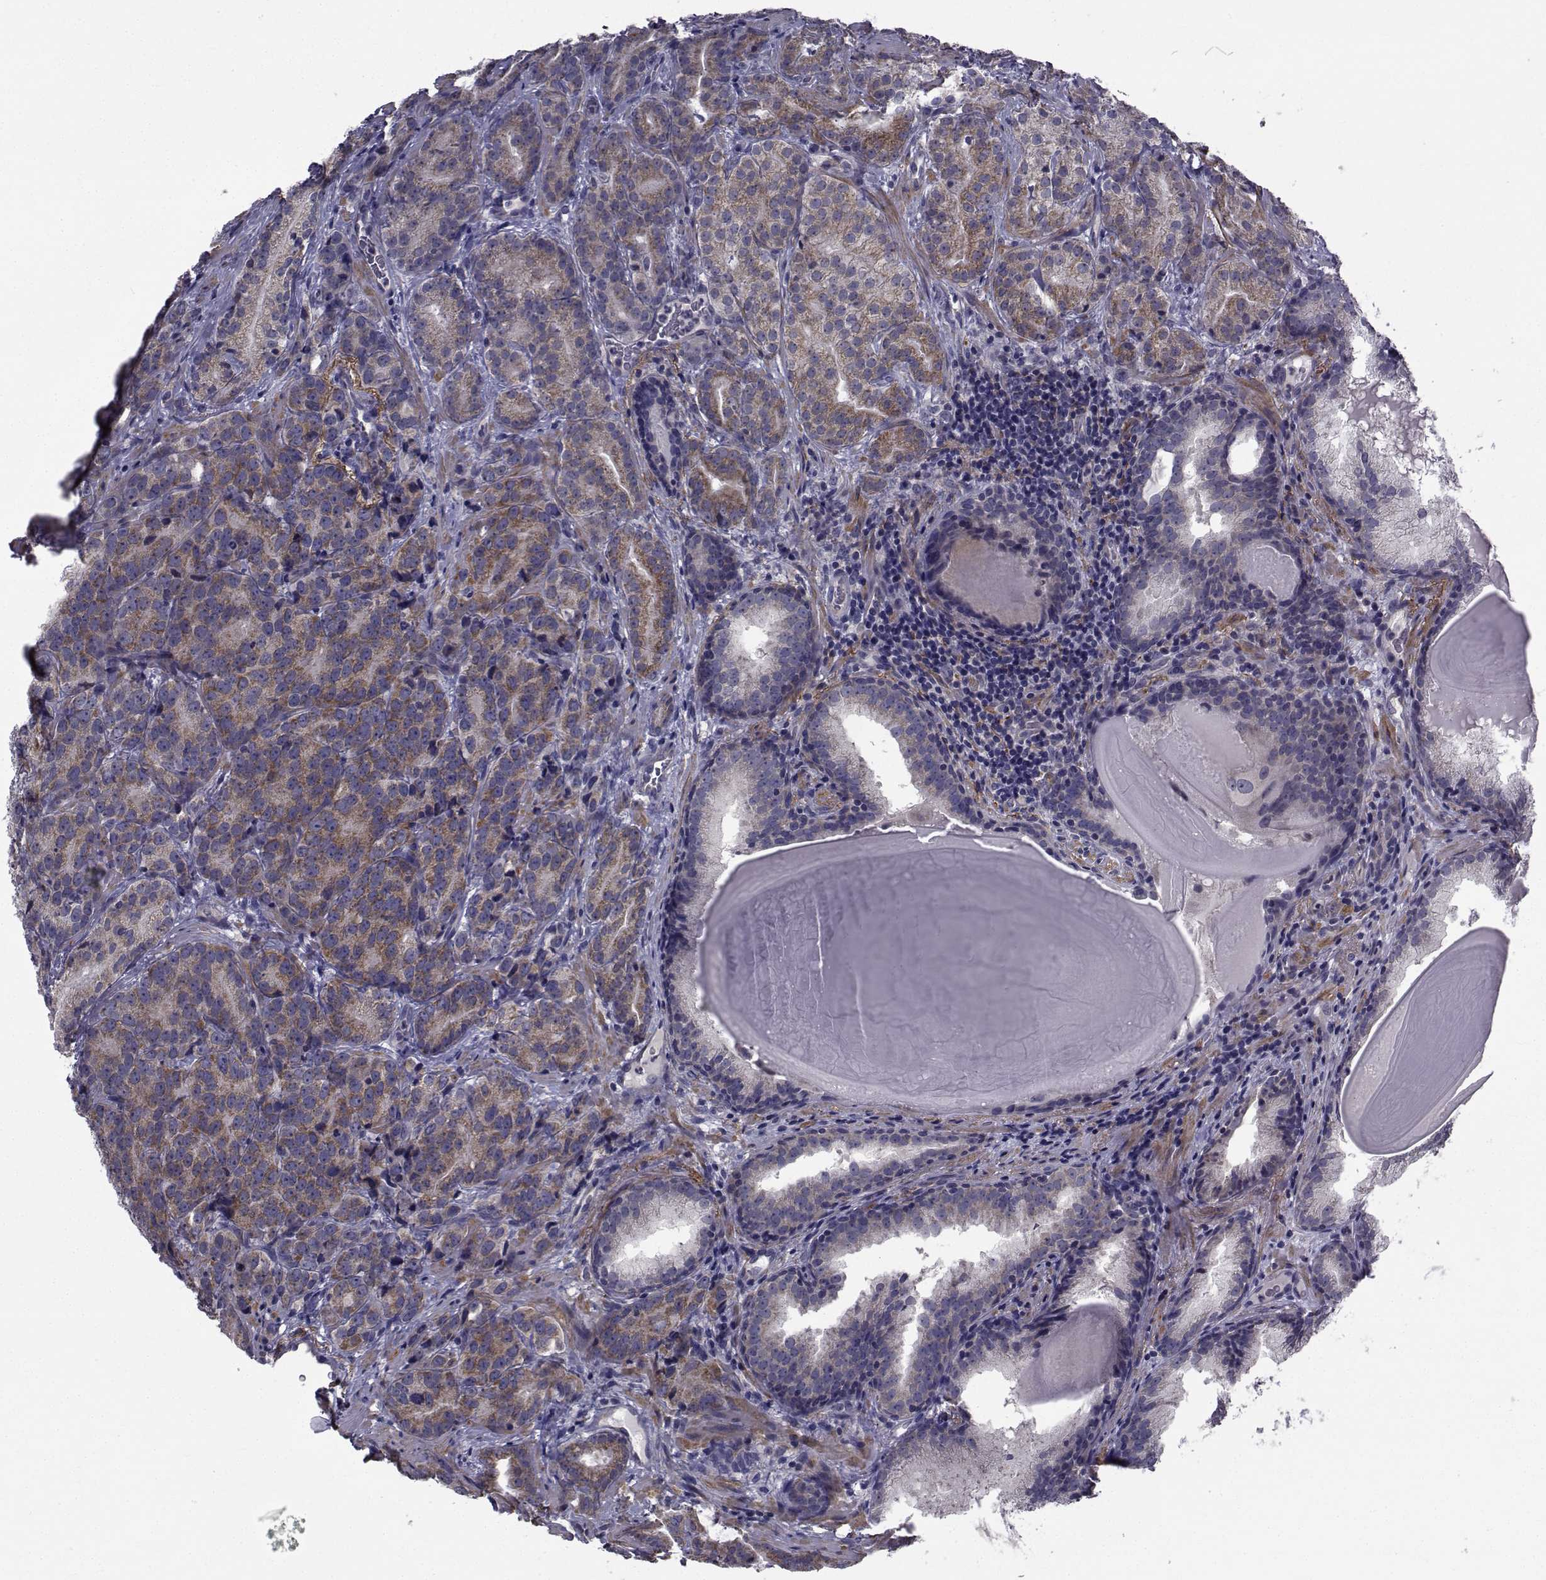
{"staining": {"intensity": "moderate", "quantity": "<25%", "location": "cytoplasmic/membranous"}, "tissue": "prostate cancer", "cell_type": "Tumor cells", "image_type": "cancer", "snomed": [{"axis": "morphology", "description": "Adenocarcinoma, NOS"}, {"axis": "topography", "description": "Prostate"}], "caption": "A micrograph of human prostate adenocarcinoma stained for a protein demonstrates moderate cytoplasmic/membranous brown staining in tumor cells.", "gene": "CFAP74", "patient": {"sex": "male", "age": 71}}